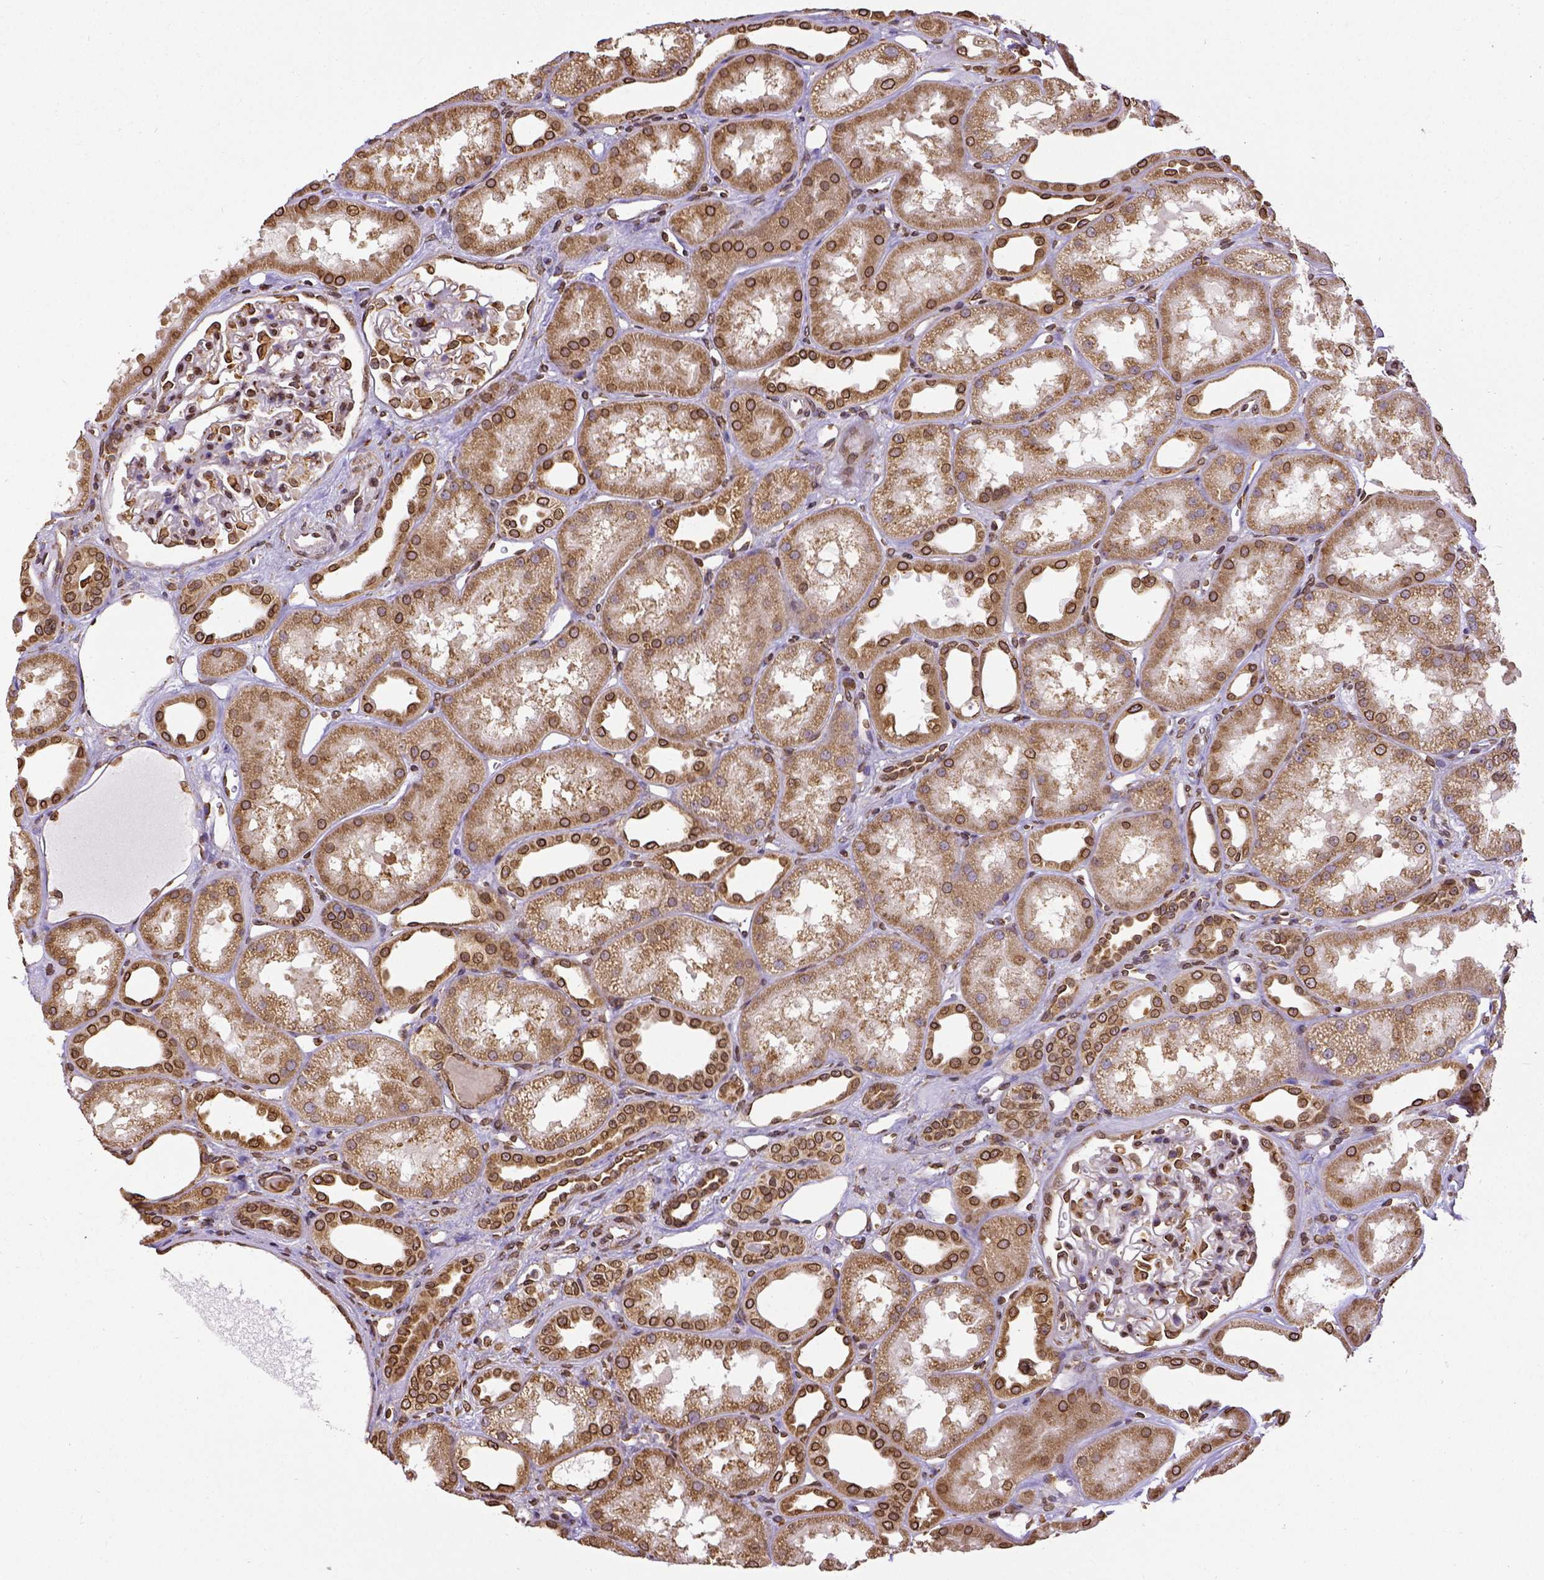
{"staining": {"intensity": "strong", "quantity": ">75%", "location": "cytoplasmic/membranous,nuclear"}, "tissue": "kidney", "cell_type": "Cells in glomeruli", "image_type": "normal", "snomed": [{"axis": "morphology", "description": "Normal tissue, NOS"}, {"axis": "topography", "description": "Kidney"}], "caption": "Immunohistochemical staining of normal kidney demonstrates high levels of strong cytoplasmic/membranous,nuclear expression in approximately >75% of cells in glomeruli. The protein of interest is shown in brown color, while the nuclei are stained blue.", "gene": "MTDH", "patient": {"sex": "male", "age": 61}}